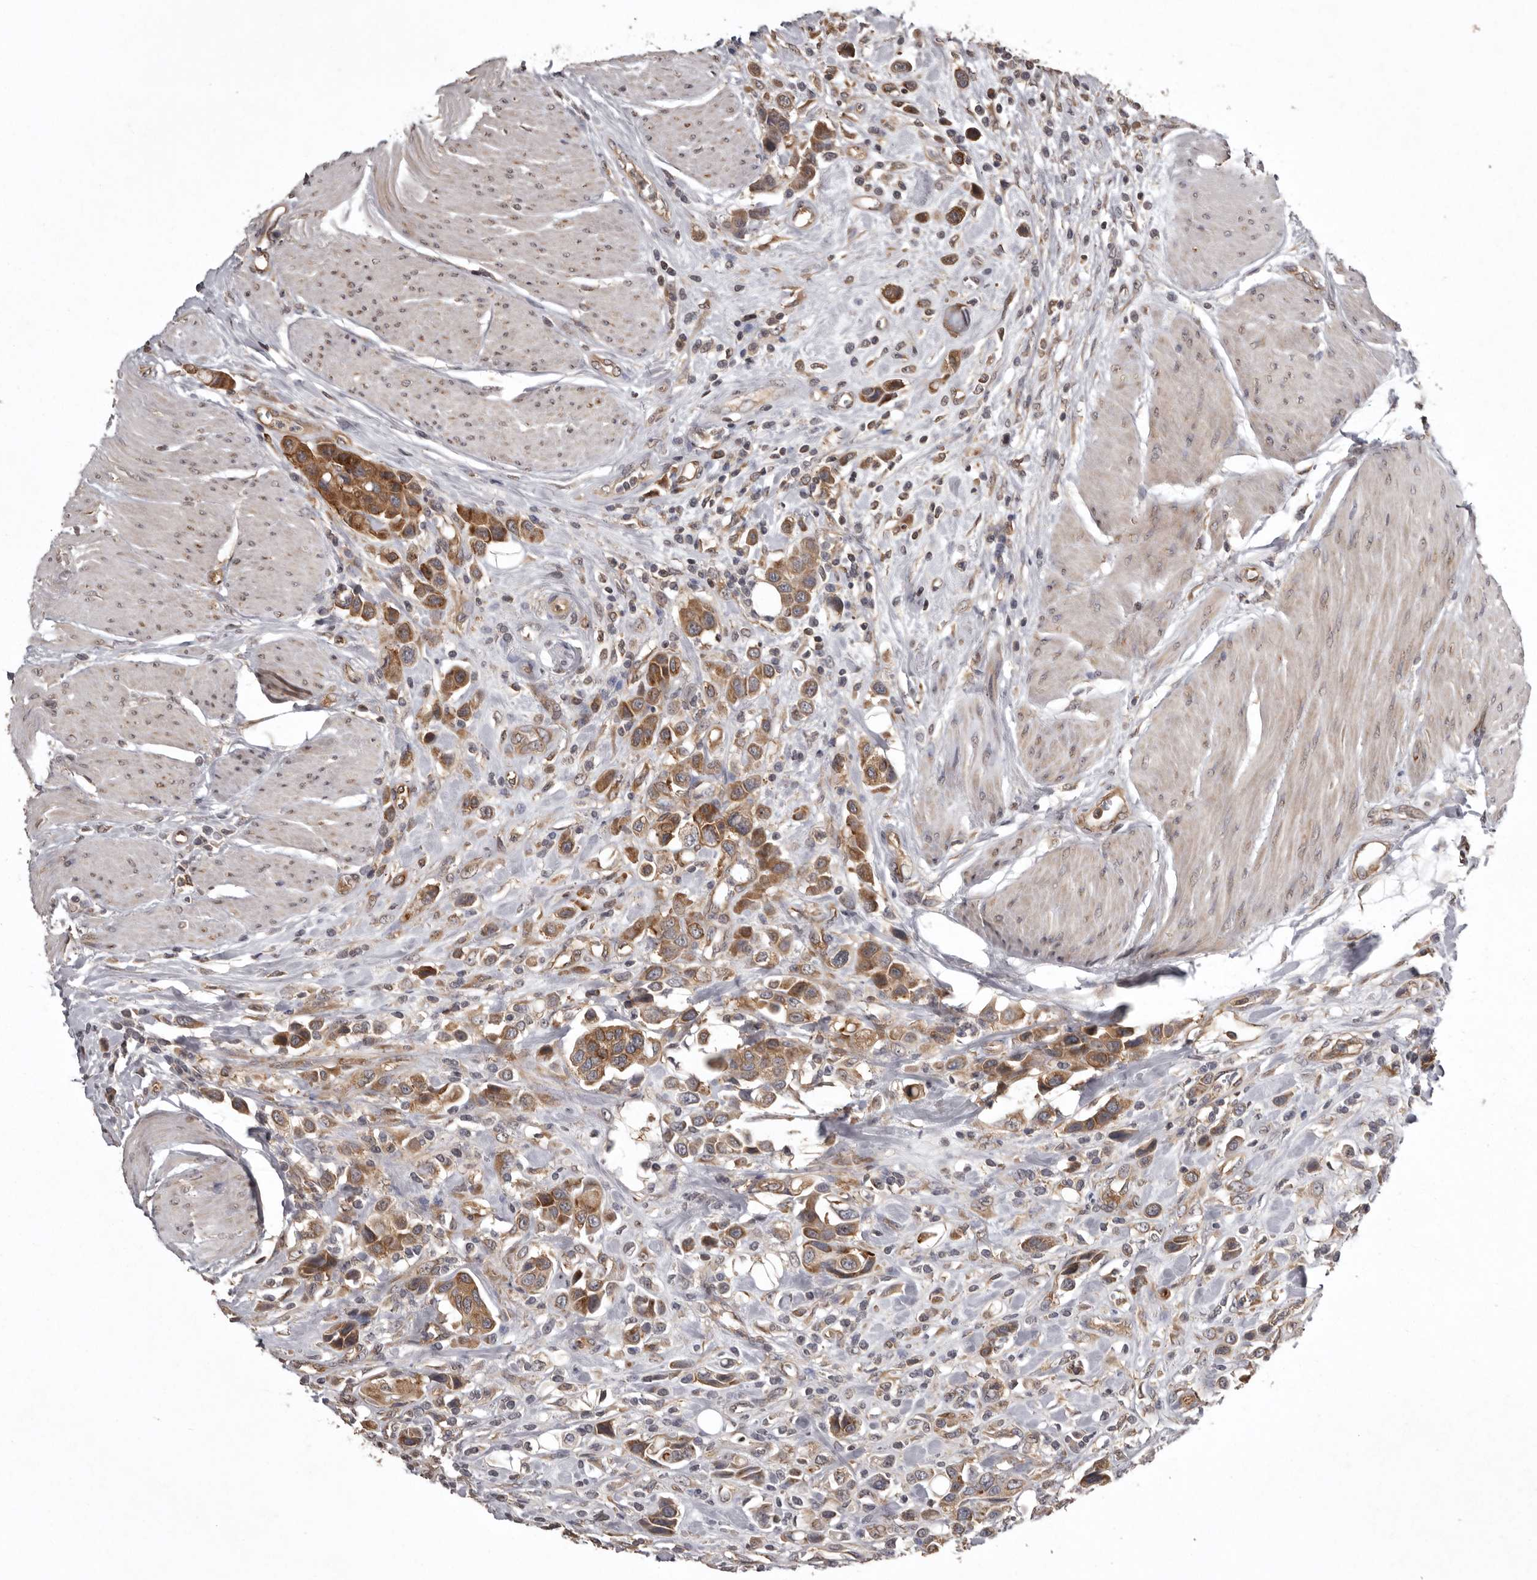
{"staining": {"intensity": "moderate", "quantity": ">75%", "location": "cytoplasmic/membranous"}, "tissue": "urothelial cancer", "cell_type": "Tumor cells", "image_type": "cancer", "snomed": [{"axis": "morphology", "description": "Urothelial carcinoma, High grade"}, {"axis": "topography", "description": "Urinary bladder"}], "caption": "IHC staining of high-grade urothelial carcinoma, which exhibits medium levels of moderate cytoplasmic/membranous expression in about >75% of tumor cells indicating moderate cytoplasmic/membranous protein staining. The staining was performed using DAB (3,3'-diaminobenzidine) (brown) for protein detection and nuclei were counterstained in hematoxylin (blue).", "gene": "DARS1", "patient": {"sex": "male", "age": 50}}